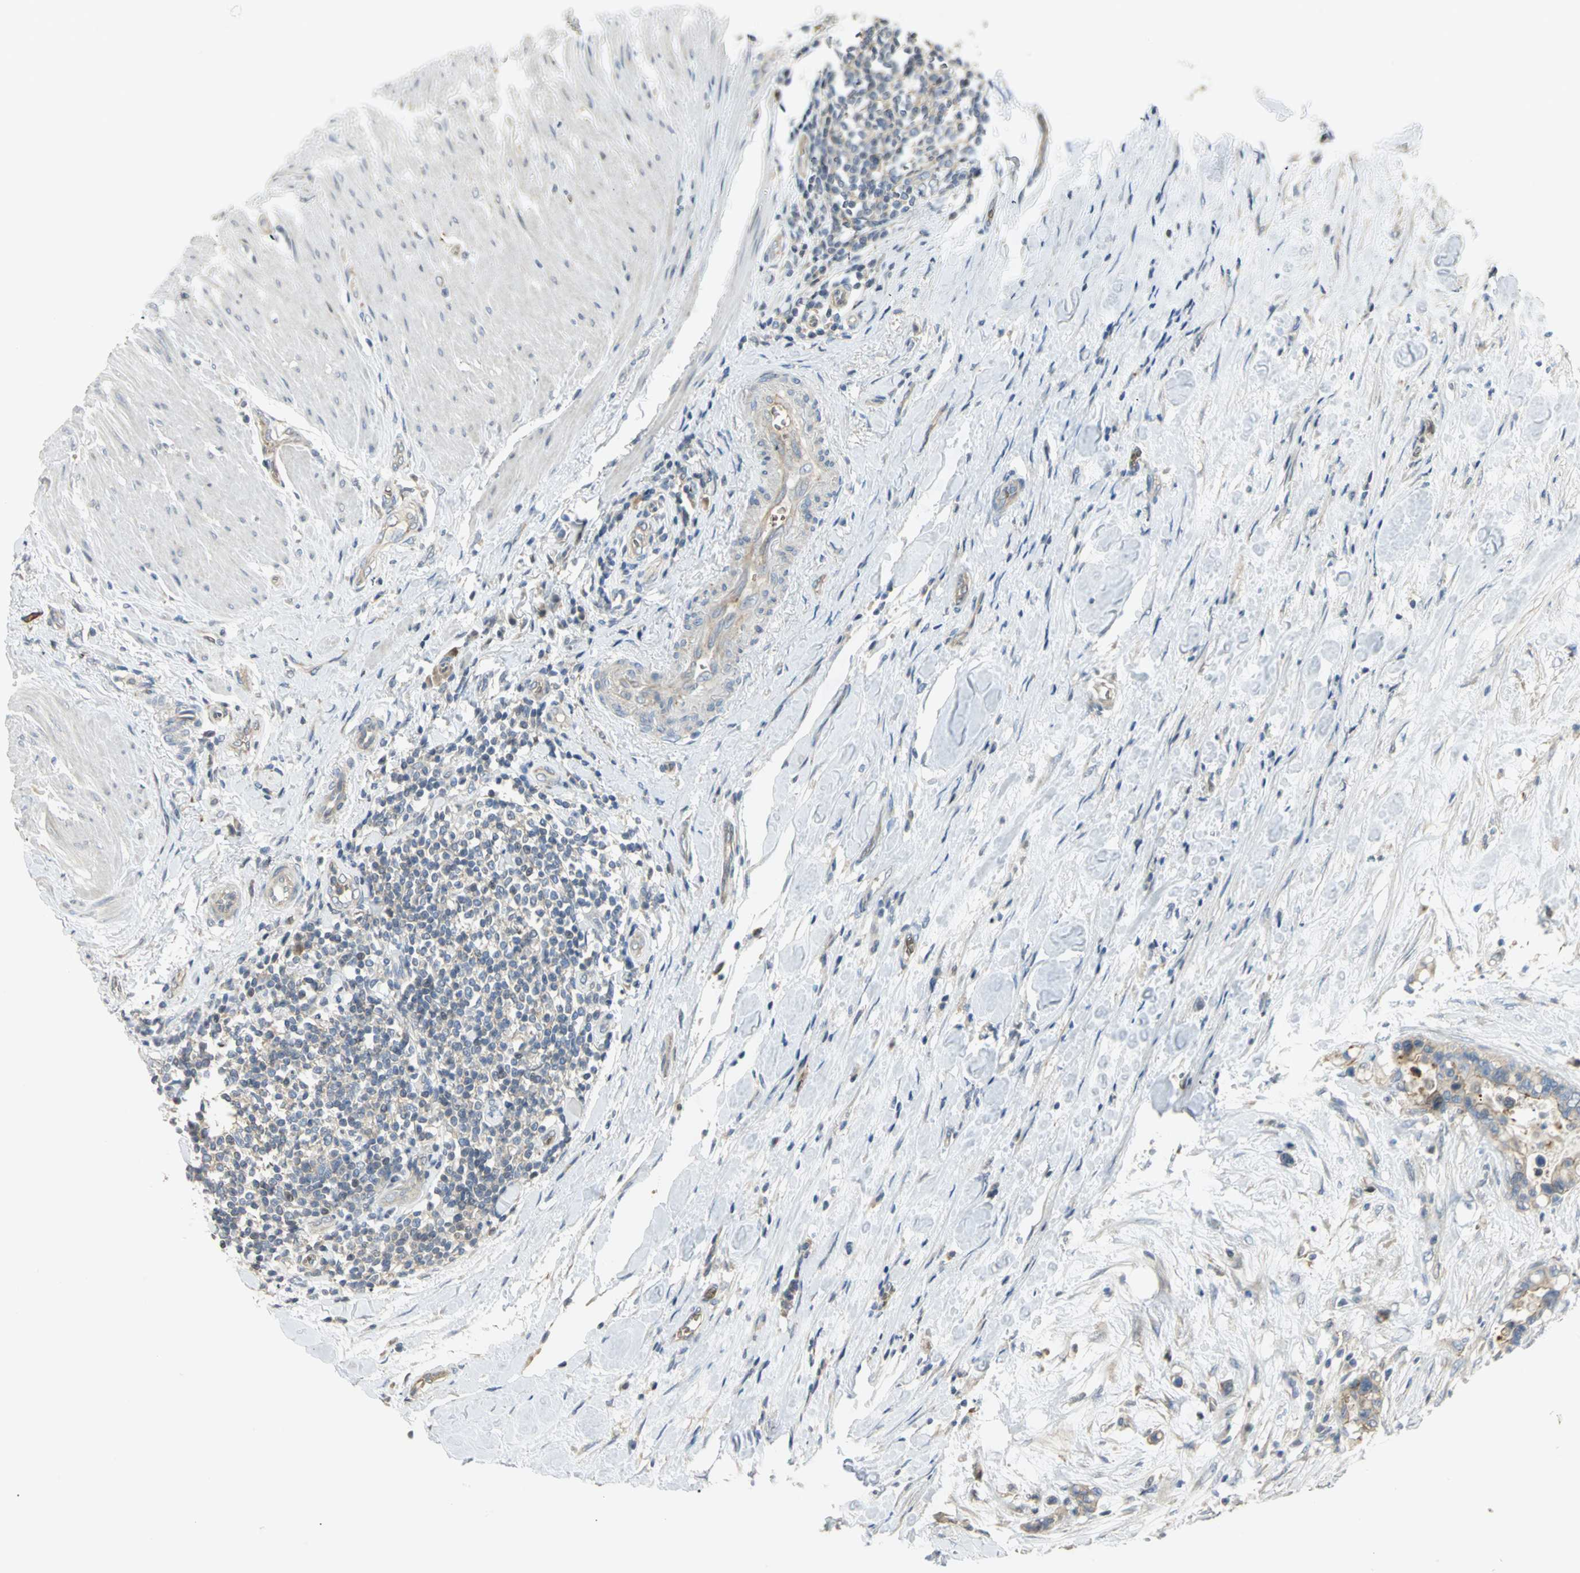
{"staining": {"intensity": "moderate", "quantity": ">75%", "location": "cytoplasmic/membranous"}, "tissue": "colorectal cancer", "cell_type": "Tumor cells", "image_type": "cancer", "snomed": [{"axis": "morphology", "description": "Adenocarcinoma, NOS"}, {"axis": "topography", "description": "Colon"}], "caption": "High-power microscopy captured an immunohistochemistry image of colorectal cancer, revealing moderate cytoplasmic/membranous expression in approximately >75% of tumor cells.", "gene": "ANK1", "patient": {"sex": "male", "age": 82}}